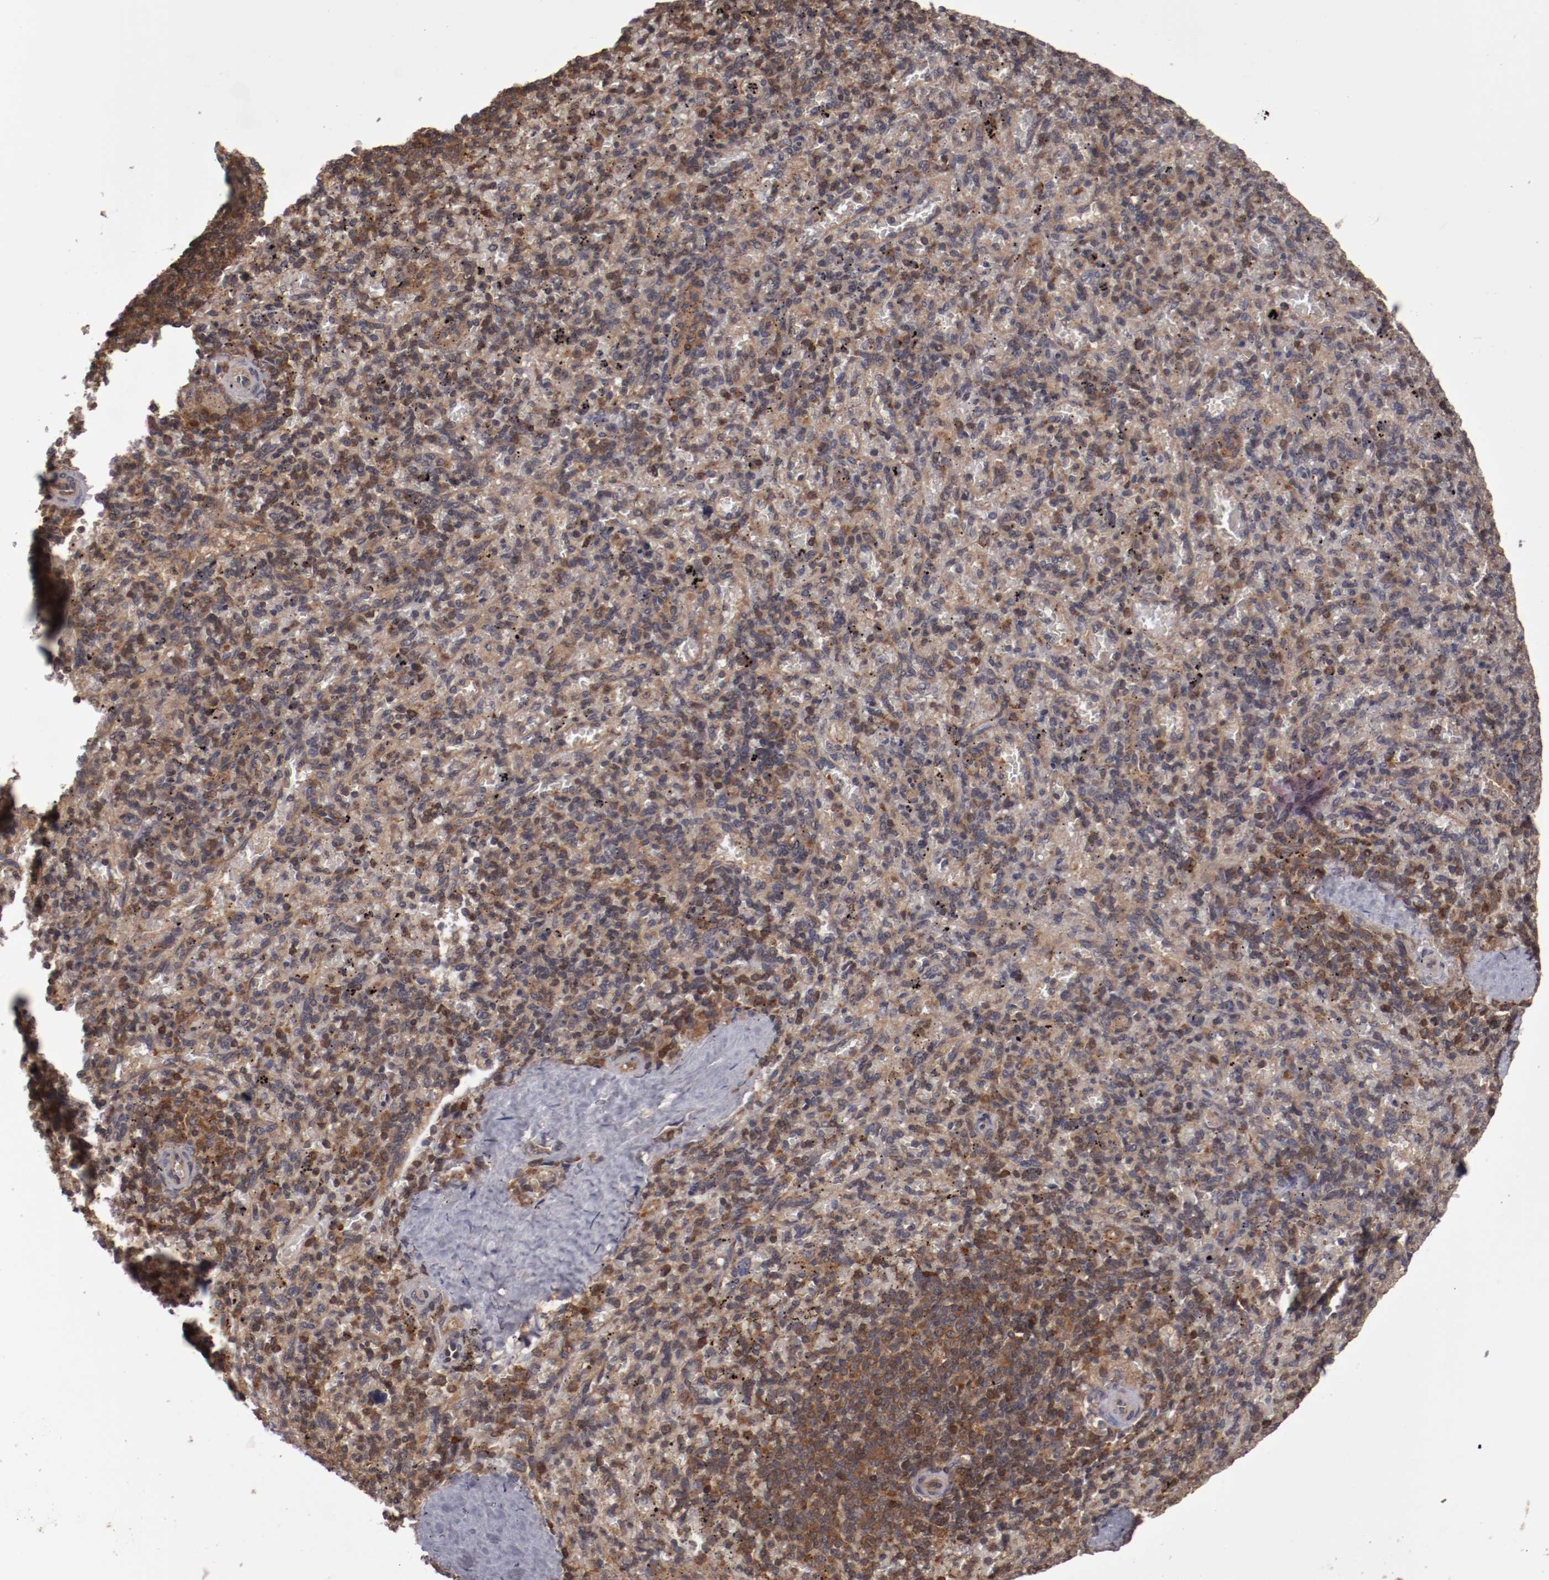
{"staining": {"intensity": "moderate", "quantity": "25%-75%", "location": "cytoplasmic/membranous"}, "tissue": "spleen", "cell_type": "Cells in red pulp", "image_type": "normal", "snomed": [{"axis": "morphology", "description": "Normal tissue, NOS"}, {"axis": "topography", "description": "Spleen"}], "caption": "Immunohistochemistry (IHC) histopathology image of benign spleen stained for a protein (brown), which reveals medium levels of moderate cytoplasmic/membranous staining in about 25%-75% of cells in red pulp.", "gene": "RPS6KA6", "patient": {"sex": "female", "age": 43}}